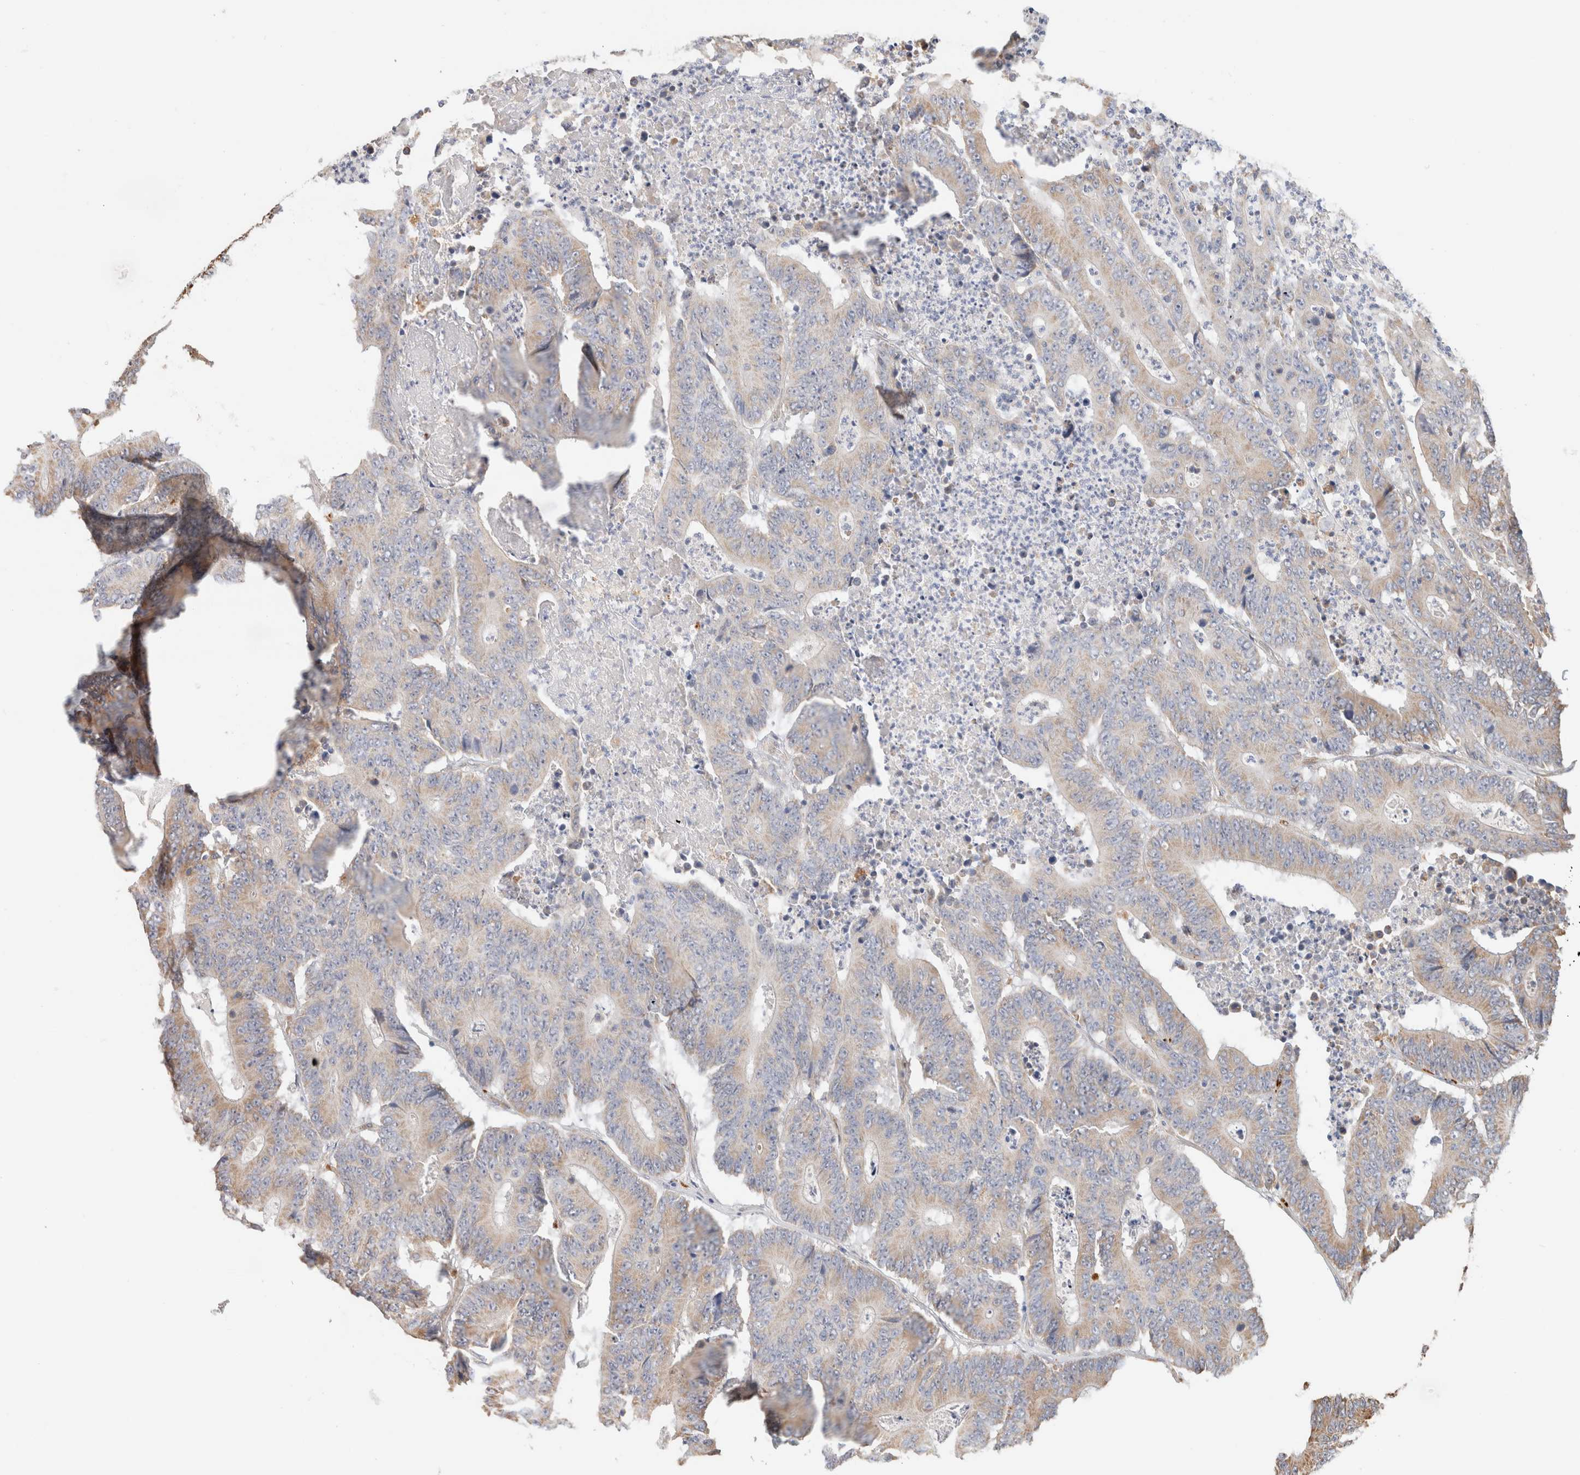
{"staining": {"intensity": "weak", "quantity": "25%-75%", "location": "cytoplasmic/membranous"}, "tissue": "colorectal cancer", "cell_type": "Tumor cells", "image_type": "cancer", "snomed": [{"axis": "morphology", "description": "Adenocarcinoma, NOS"}, {"axis": "topography", "description": "Colon"}], "caption": "This histopathology image demonstrates IHC staining of adenocarcinoma (colorectal), with low weak cytoplasmic/membranous positivity in approximately 25%-75% of tumor cells.", "gene": "CA13", "patient": {"sex": "male", "age": 83}}